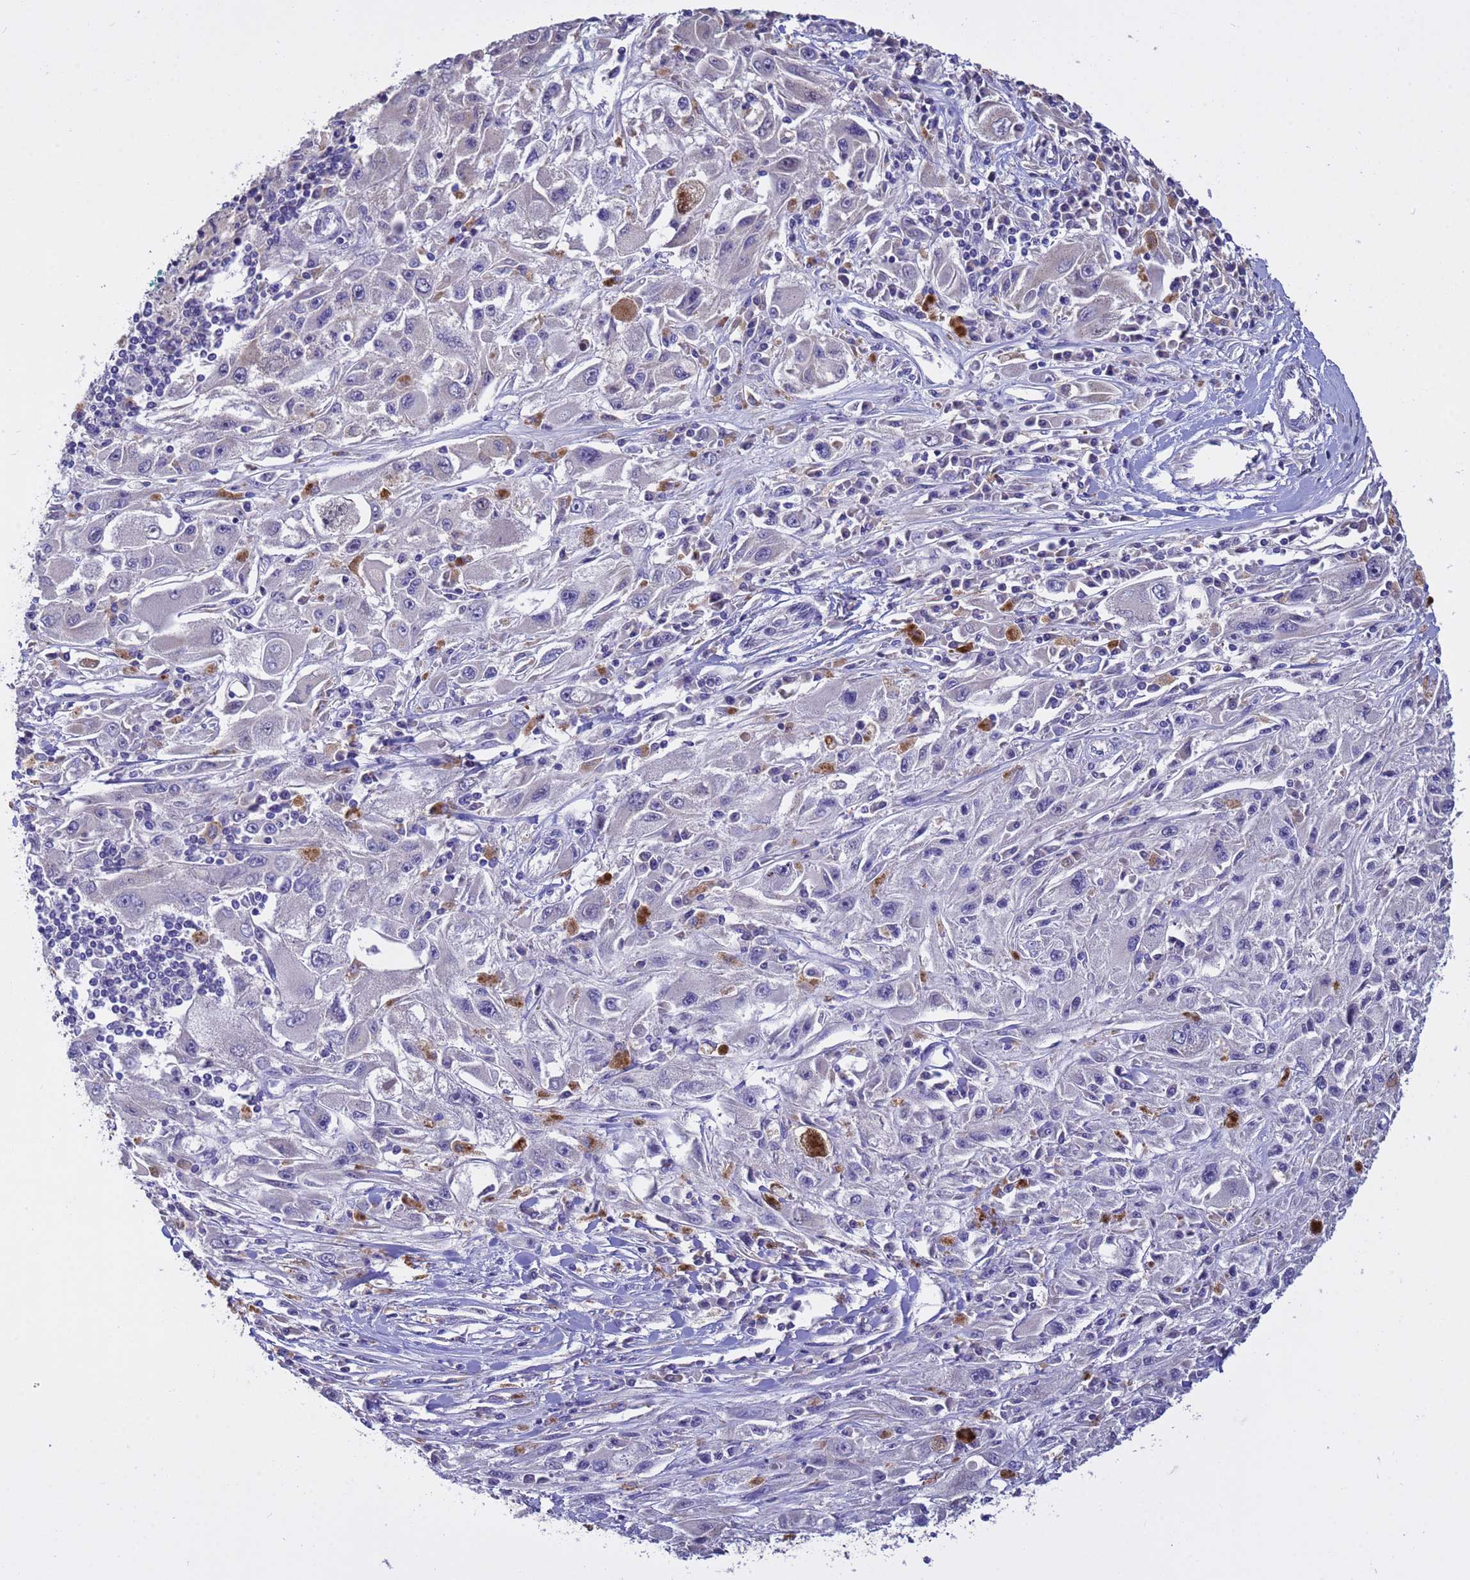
{"staining": {"intensity": "negative", "quantity": "none", "location": "none"}, "tissue": "melanoma", "cell_type": "Tumor cells", "image_type": "cancer", "snomed": [{"axis": "morphology", "description": "Malignant melanoma, Metastatic site"}, {"axis": "topography", "description": "Skin"}], "caption": "The IHC image has no significant expression in tumor cells of malignant melanoma (metastatic site) tissue.", "gene": "TUBGCP3", "patient": {"sex": "male", "age": 53}}